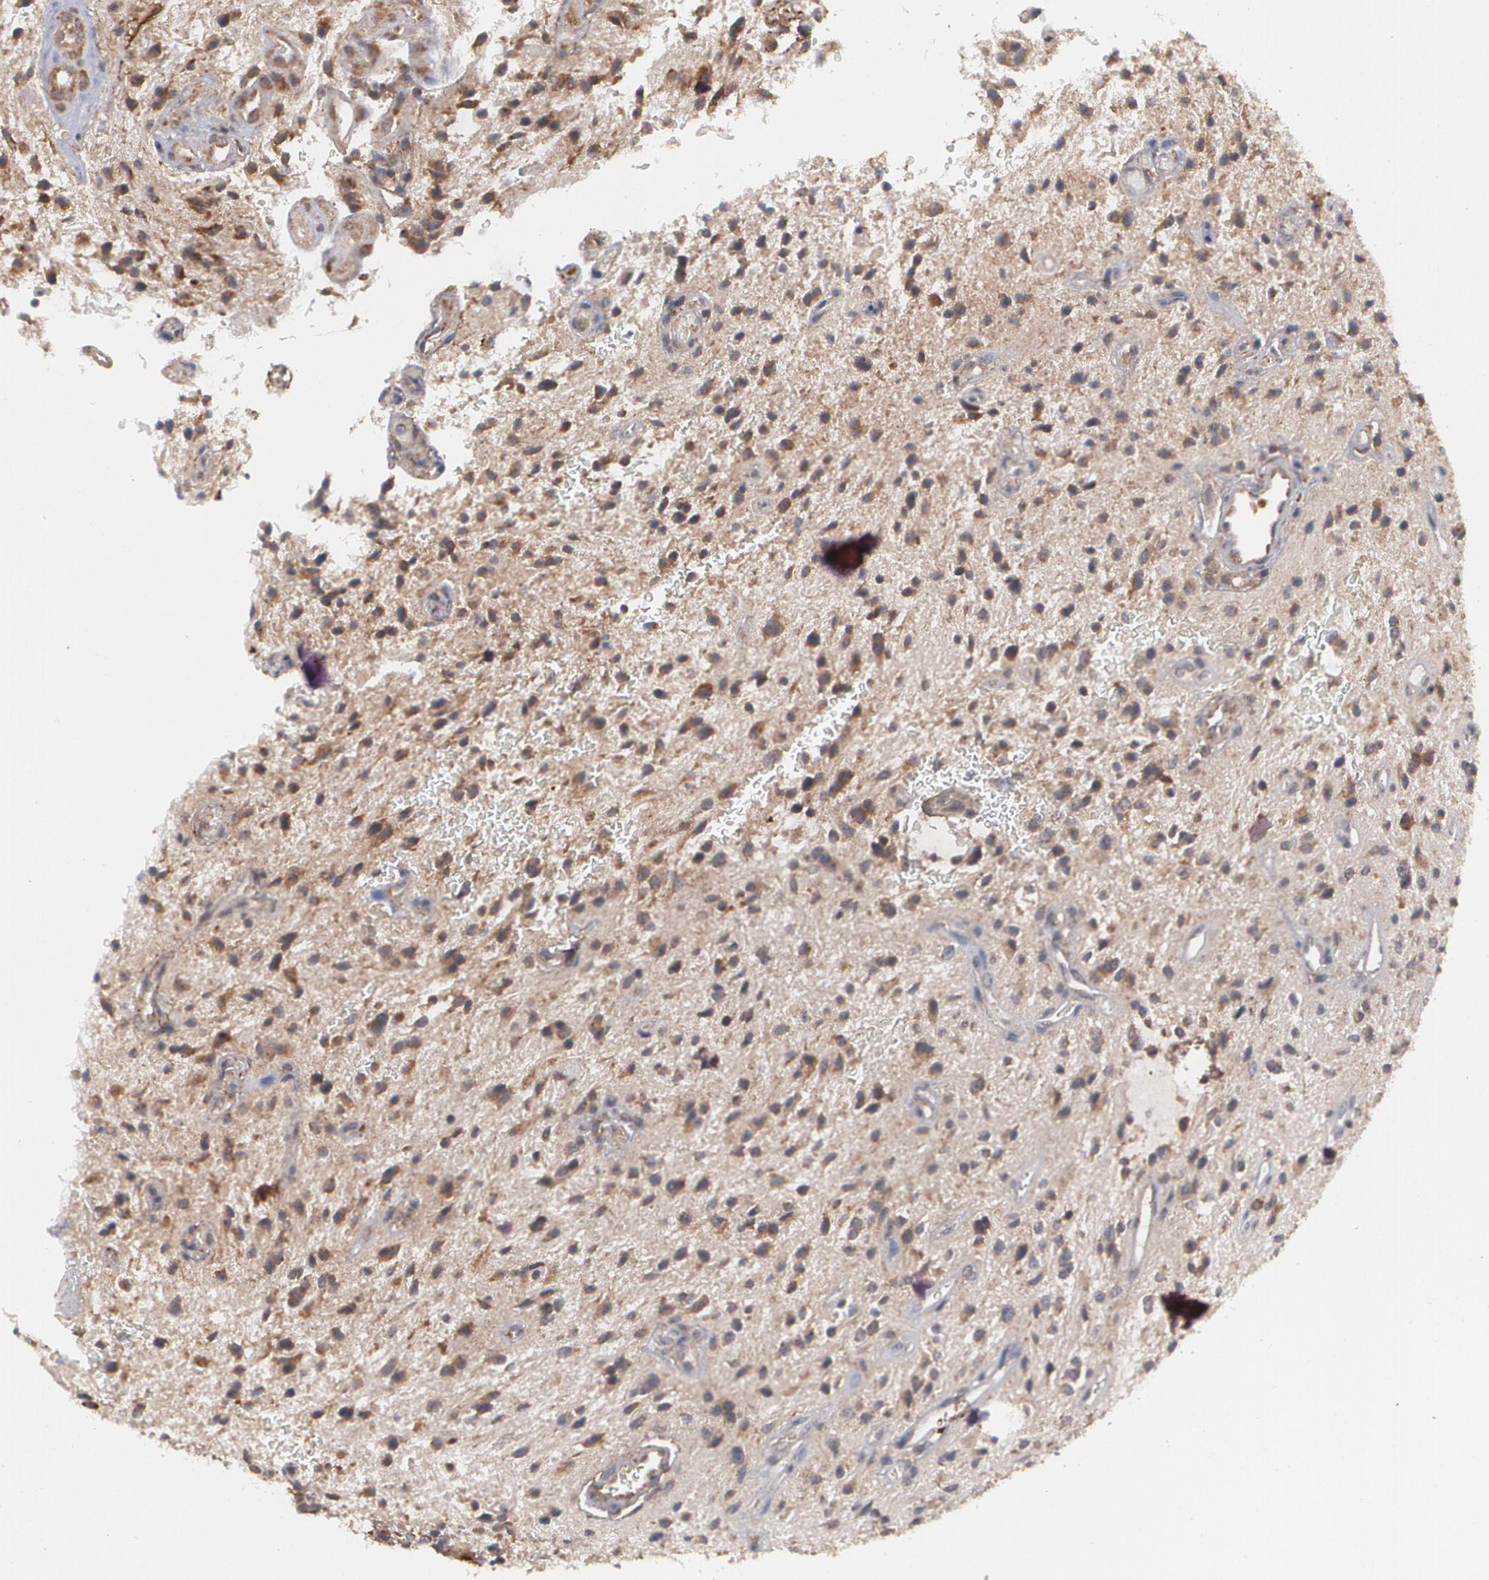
{"staining": {"intensity": "moderate", "quantity": ">75%", "location": "cytoplasmic/membranous"}, "tissue": "glioma", "cell_type": "Tumor cells", "image_type": "cancer", "snomed": [{"axis": "morphology", "description": "Glioma, malignant, NOS"}, {"axis": "topography", "description": "Cerebellum"}], "caption": "Glioma stained with IHC displays moderate cytoplasmic/membranous expression in about >75% of tumor cells. (DAB IHC with brightfield microscopy, high magnification).", "gene": "BMP6", "patient": {"sex": "female", "age": 10}}